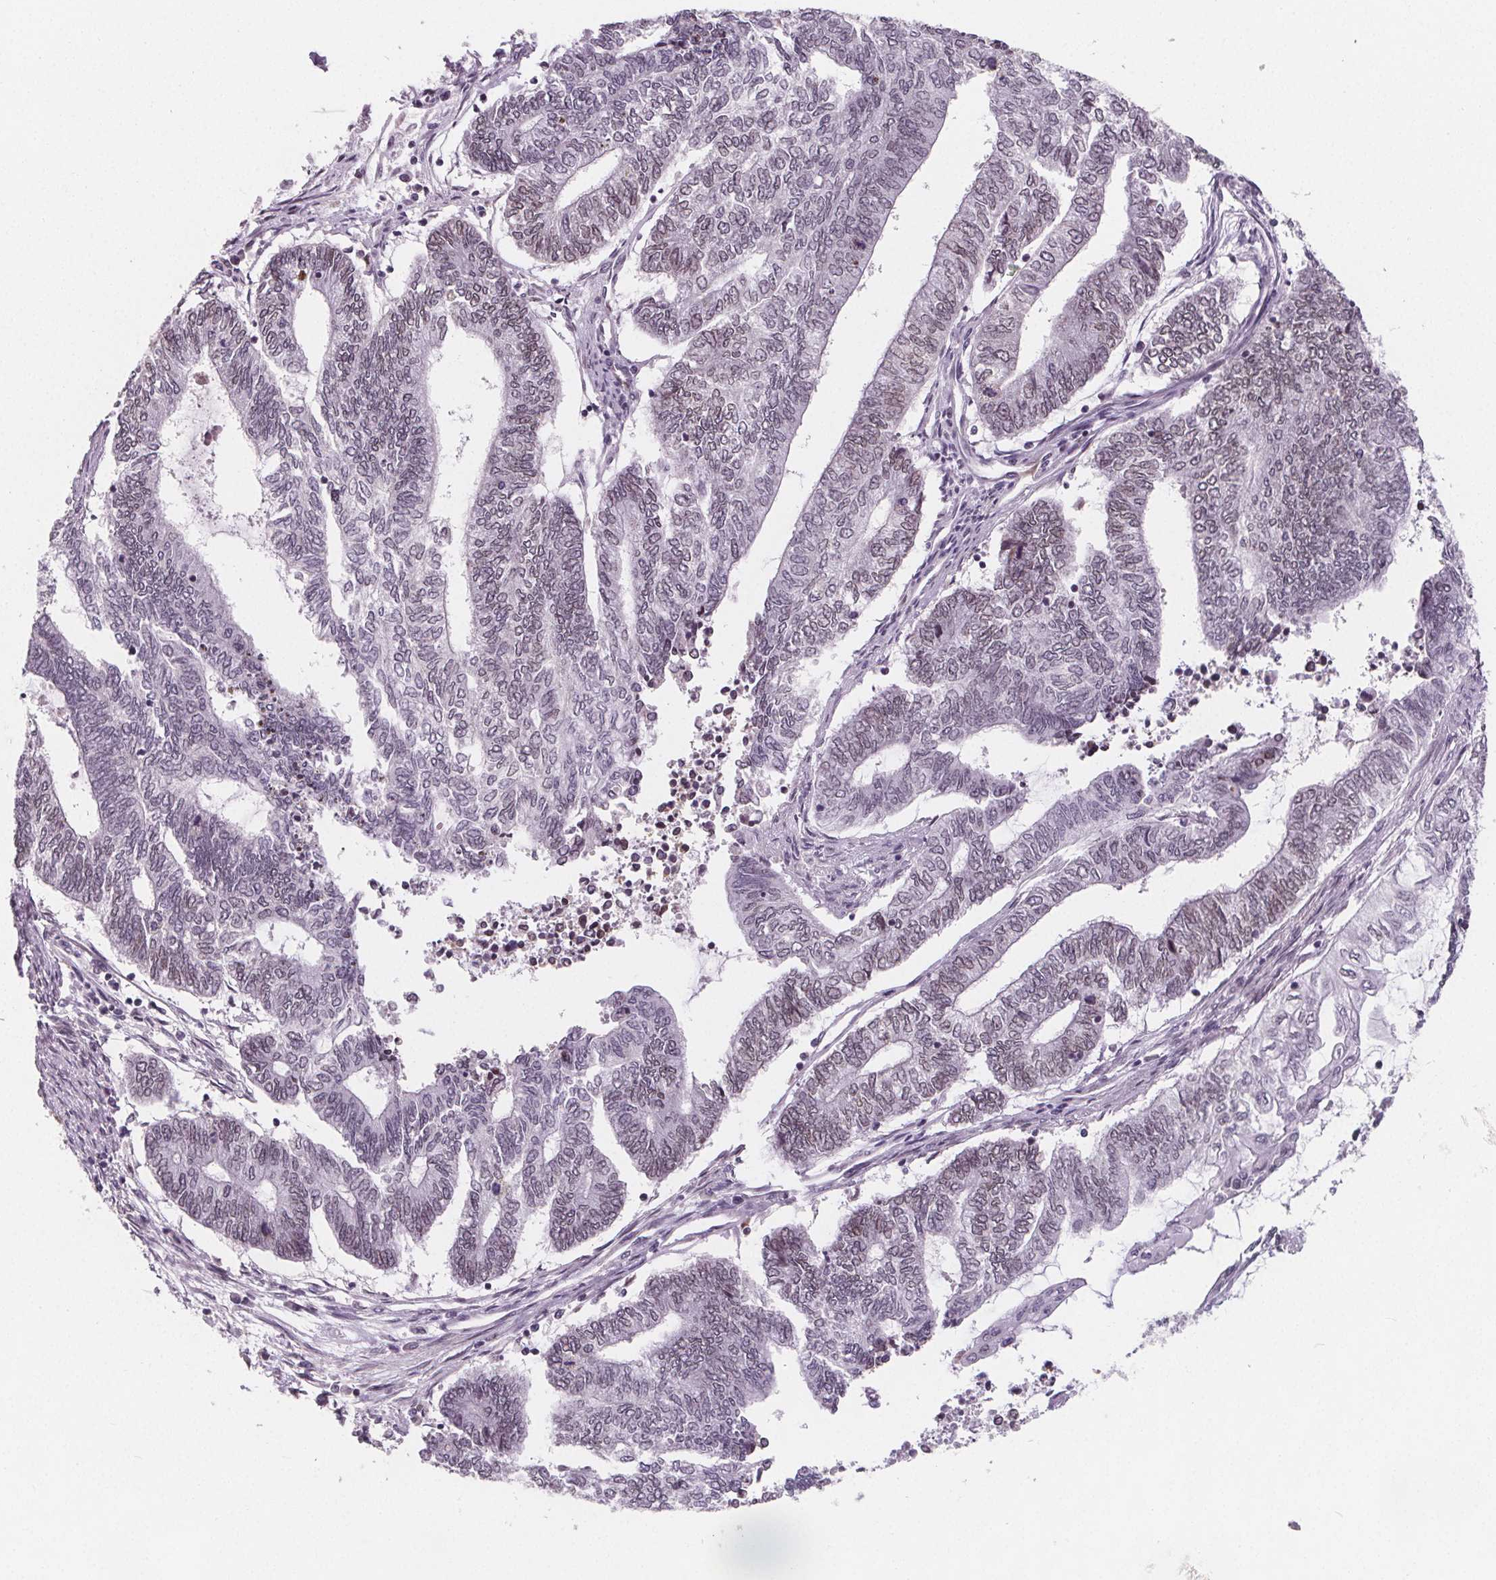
{"staining": {"intensity": "weak", "quantity": "<25%", "location": "cytoplasmic/membranous,nuclear"}, "tissue": "endometrial cancer", "cell_type": "Tumor cells", "image_type": "cancer", "snomed": [{"axis": "morphology", "description": "Adenocarcinoma, NOS"}, {"axis": "topography", "description": "Uterus"}, {"axis": "topography", "description": "Endometrium"}], "caption": "Human endometrial adenocarcinoma stained for a protein using immunohistochemistry shows no staining in tumor cells.", "gene": "TTC39C", "patient": {"sex": "female", "age": 70}}